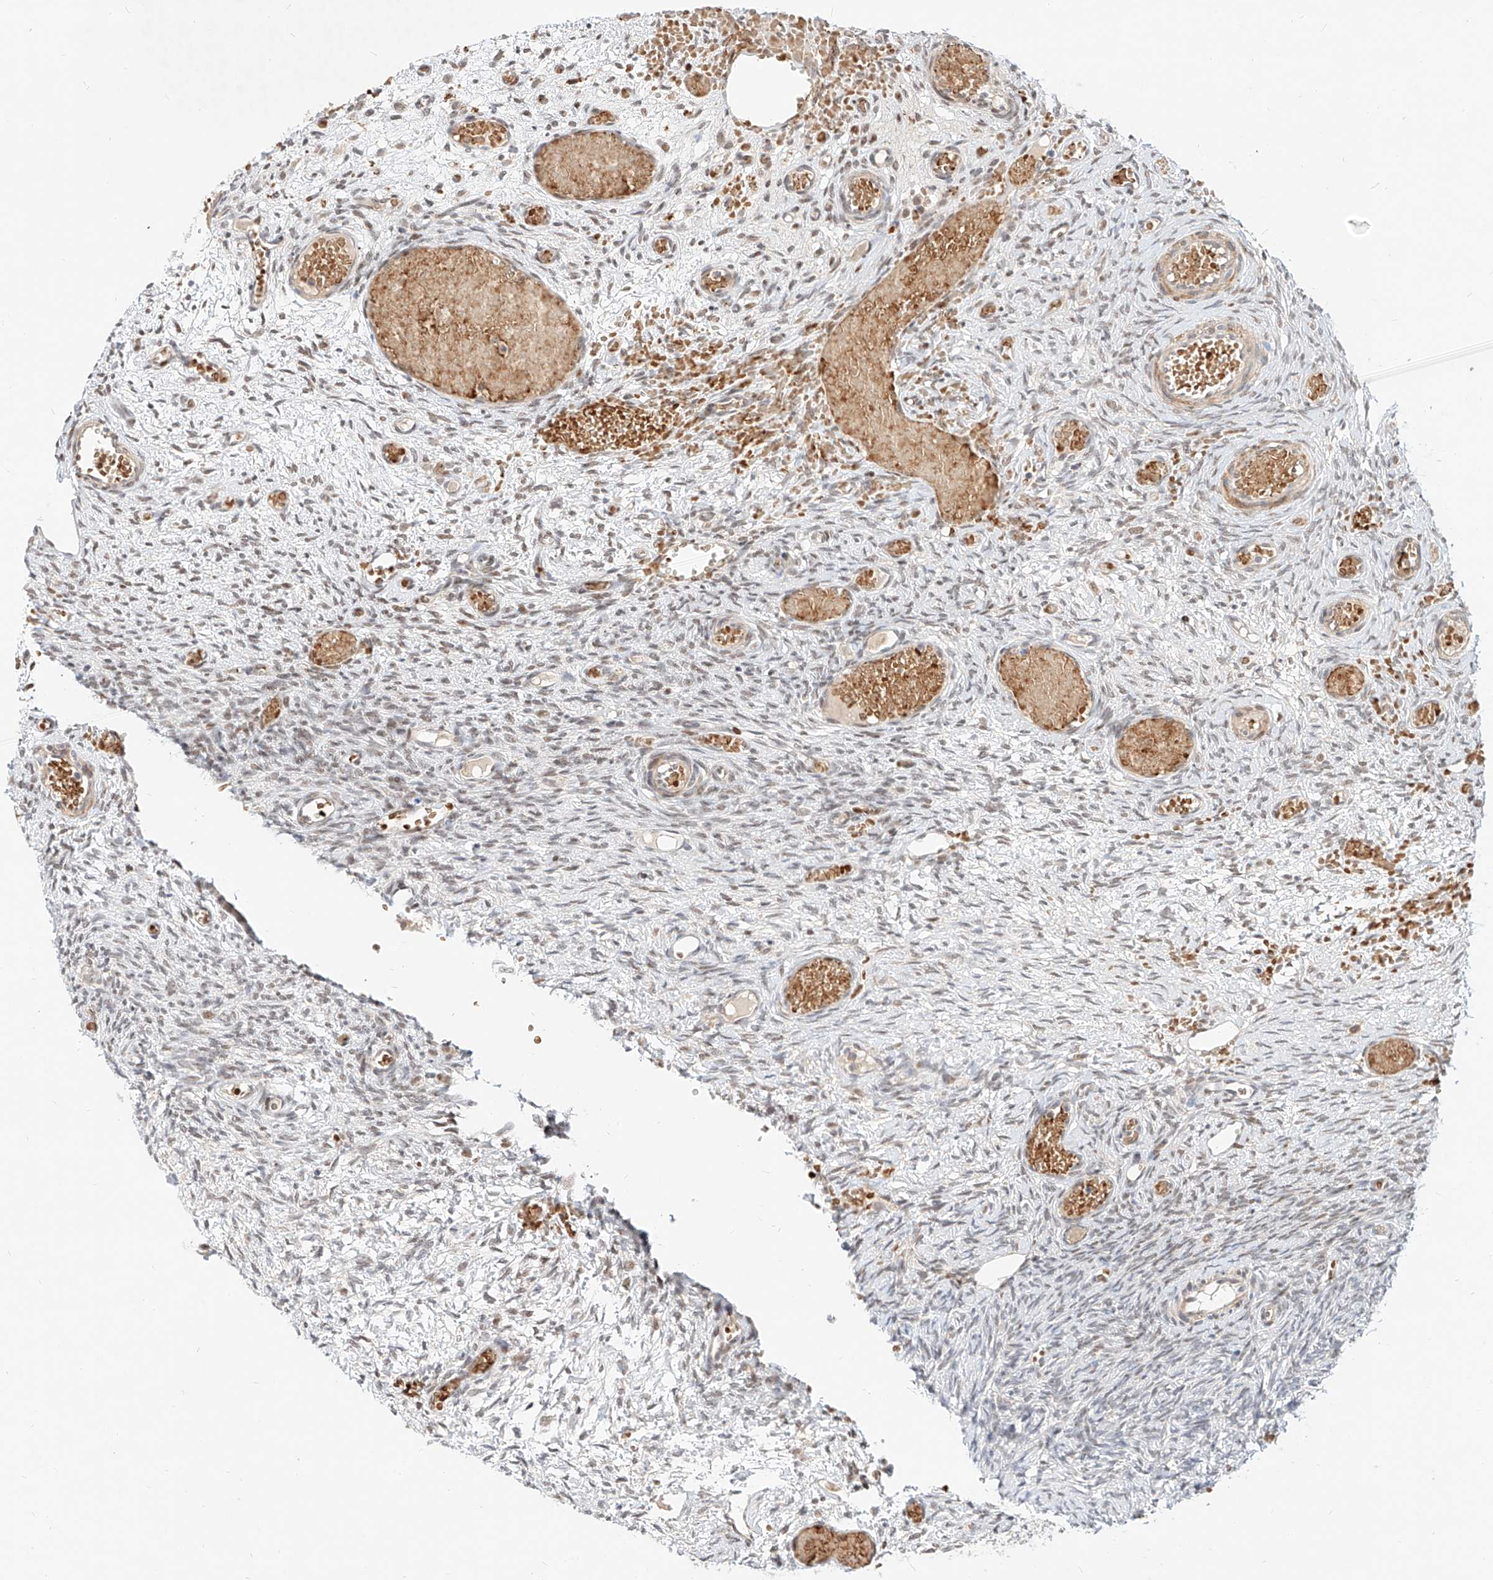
{"staining": {"intensity": "negative", "quantity": "none", "location": "none"}, "tissue": "ovary", "cell_type": "Ovarian stroma cells", "image_type": "normal", "snomed": [{"axis": "morphology", "description": "Adenocarcinoma, NOS"}, {"axis": "topography", "description": "Endometrium"}], "caption": "Ovarian stroma cells are negative for protein expression in benign human ovary. (DAB (3,3'-diaminobenzidine) immunohistochemistry (IHC), high magnification).", "gene": "CBX8", "patient": {"sex": "female", "age": 32}}